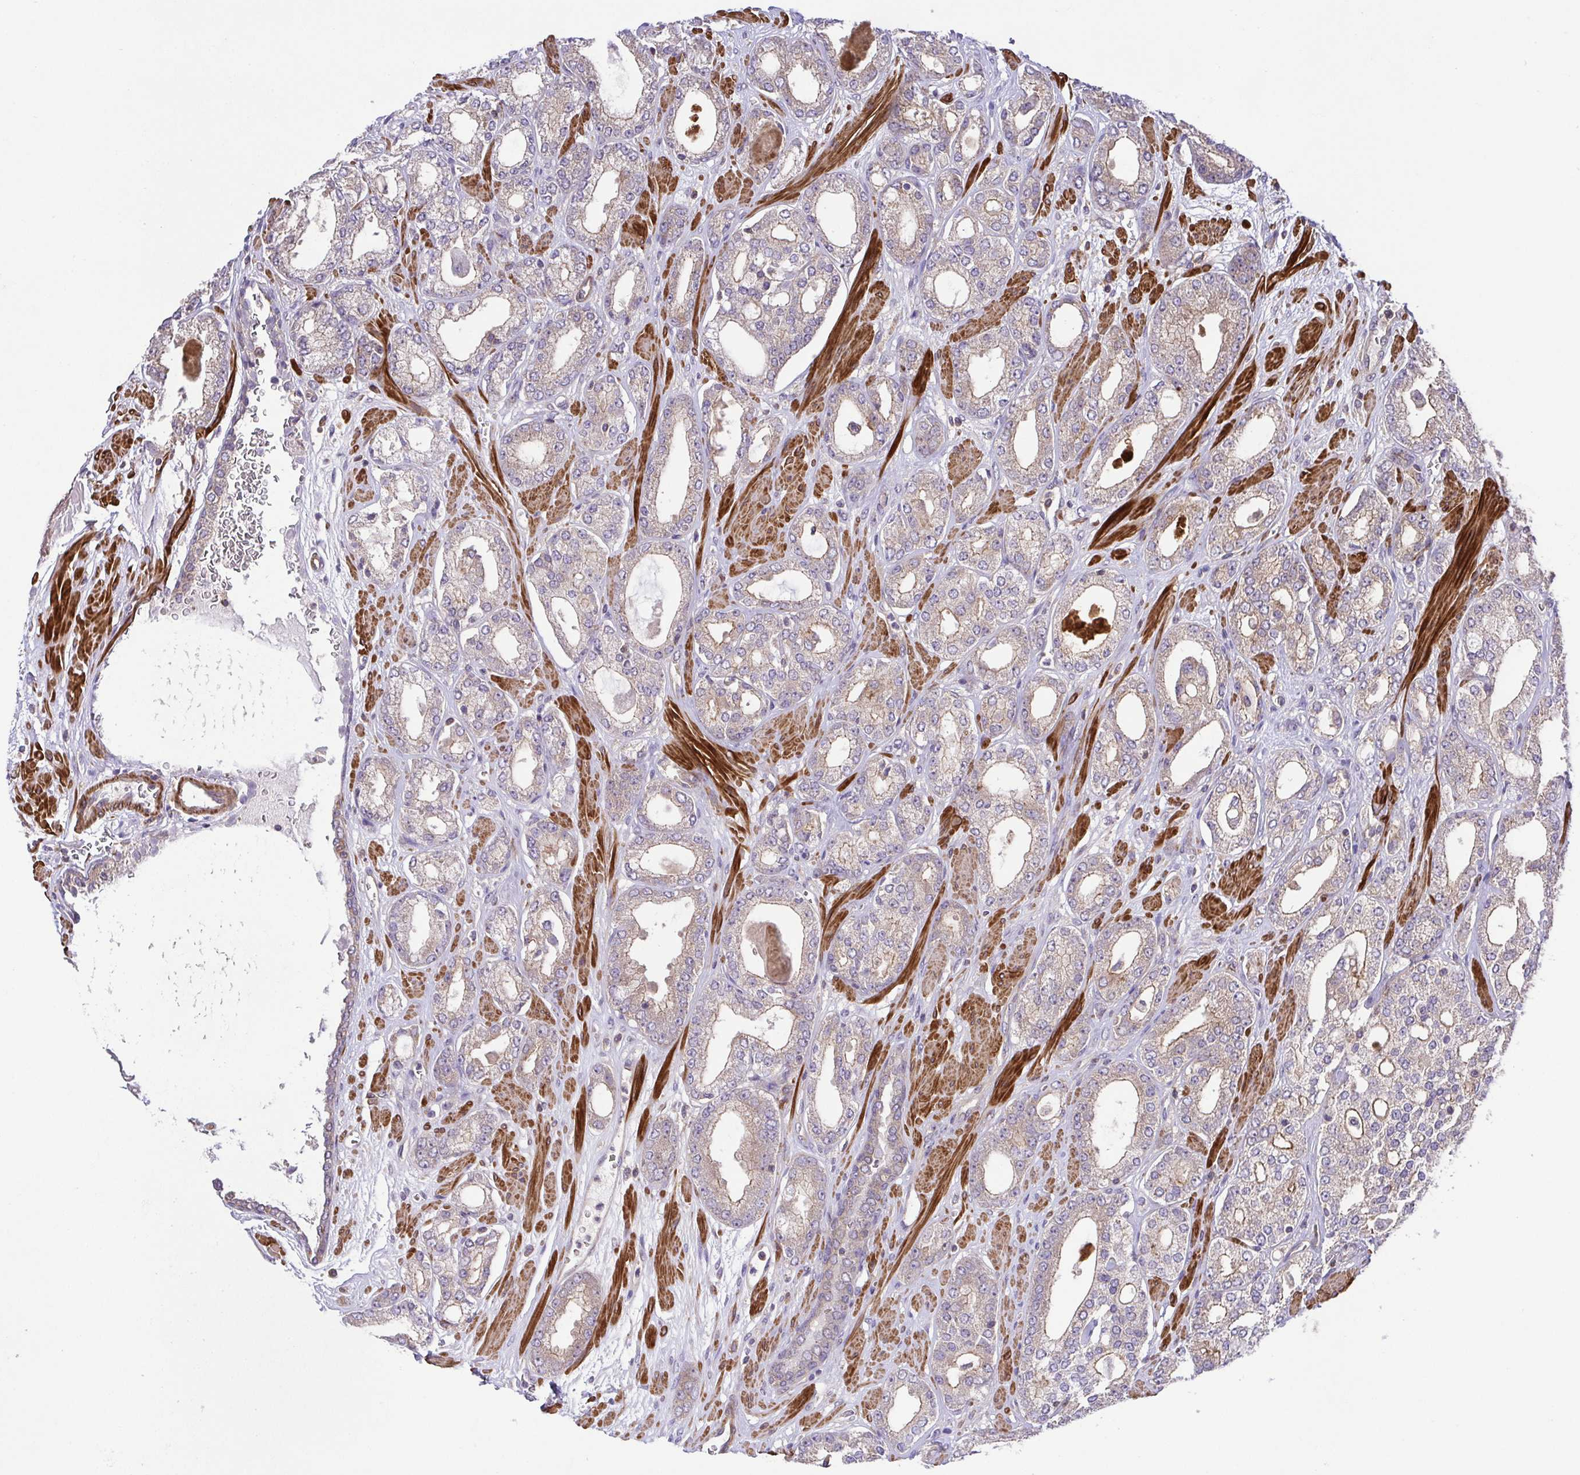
{"staining": {"intensity": "weak", "quantity": "<25%", "location": "cytoplasmic/membranous"}, "tissue": "prostate cancer", "cell_type": "Tumor cells", "image_type": "cancer", "snomed": [{"axis": "morphology", "description": "Adenocarcinoma, High grade"}, {"axis": "topography", "description": "Prostate"}], "caption": "There is no significant staining in tumor cells of prostate high-grade adenocarcinoma.", "gene": "IDE", "patient": {"sex": "male", "age": 64}}